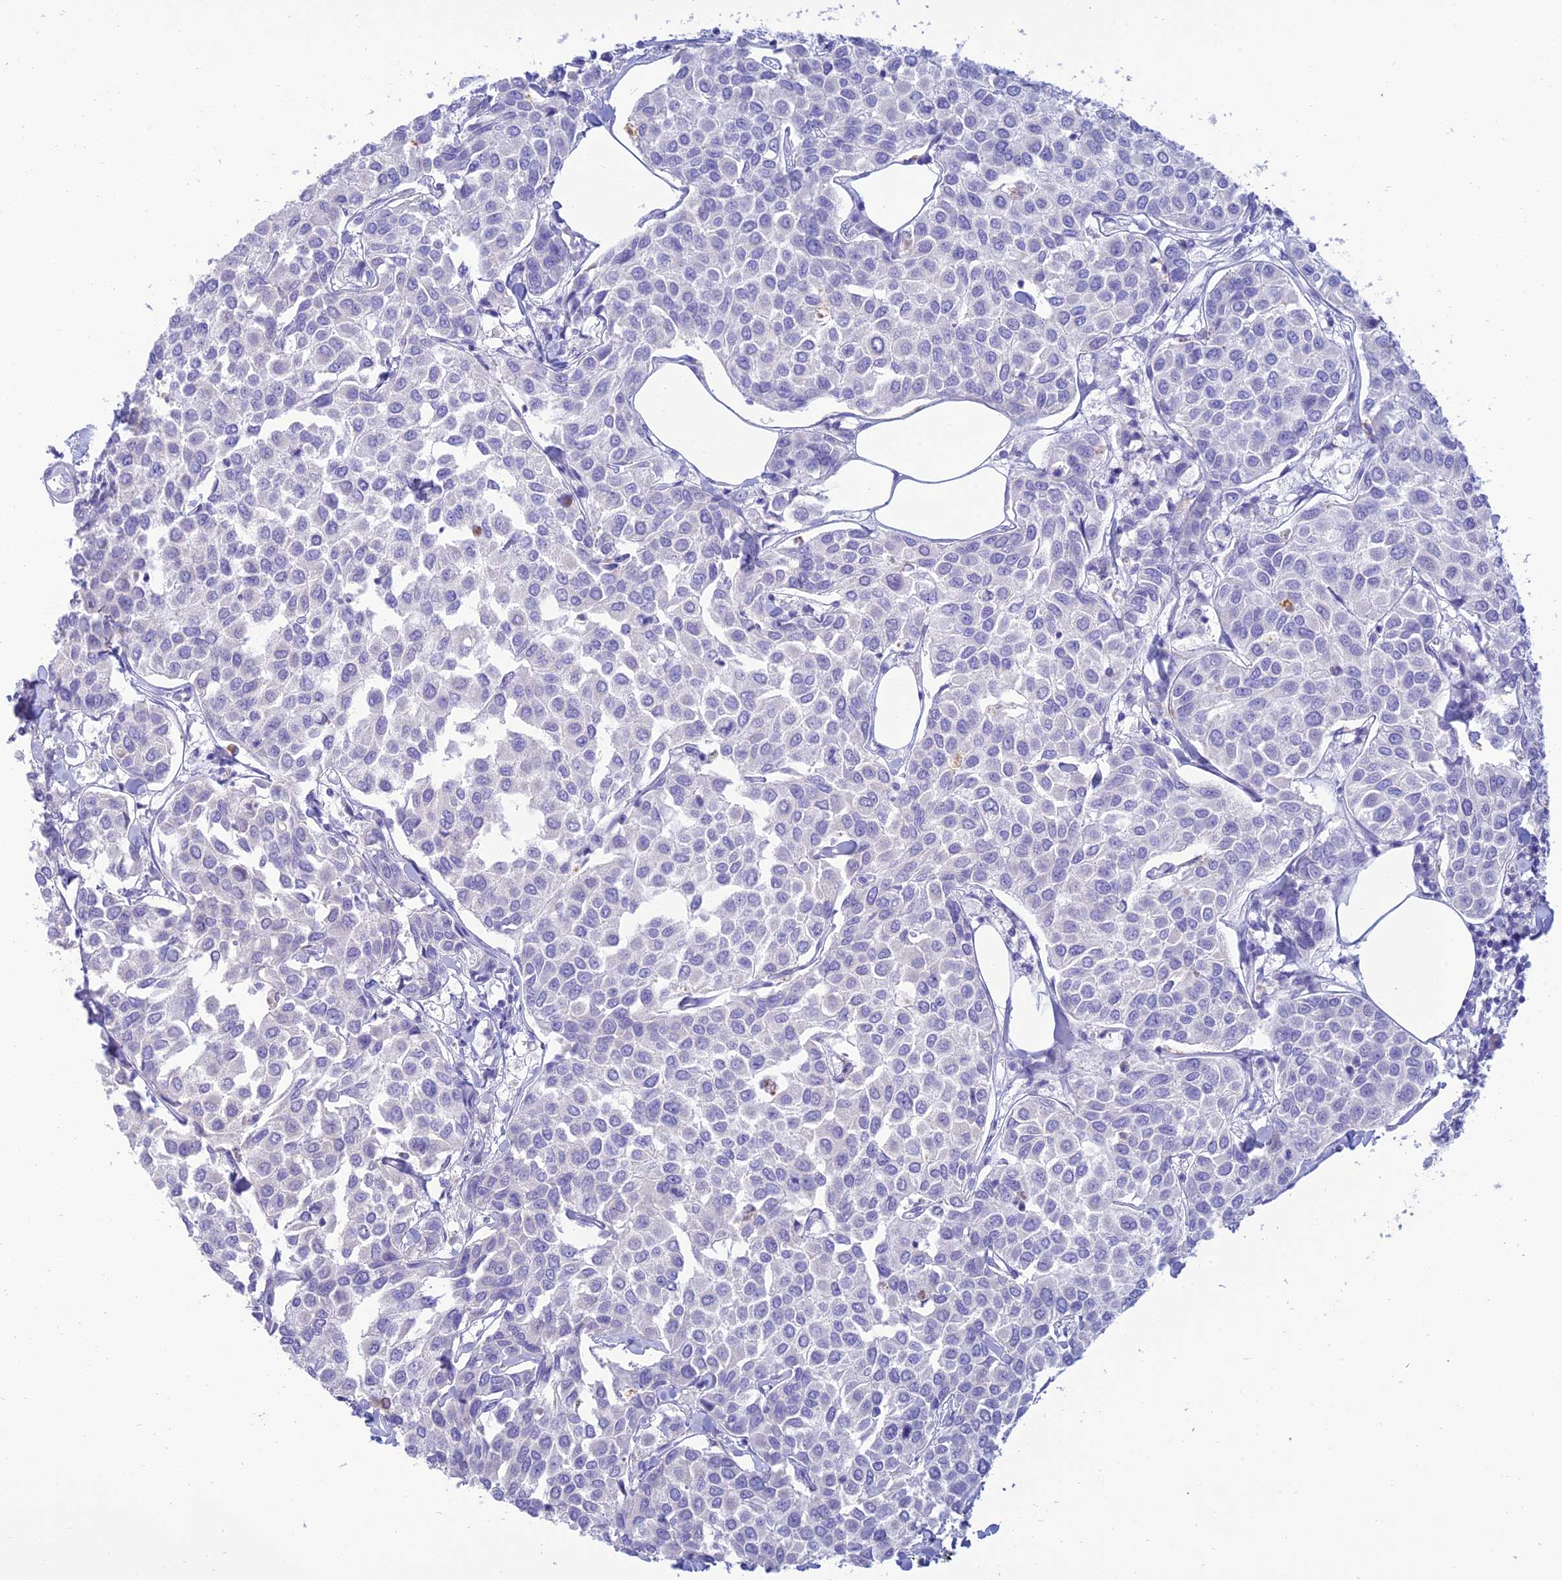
{"staining": {"intensity": "negative", "quantity": "none", "location": "none"}, "tissue": "breast cancer", "cell_type": "Tumor cells", "image_type": "cancer", "snomed": [{"axis": "morphology", "description": "Duct carcinoma"}, {"axis": "topography", "description": "Breast"}], "caption": "Tumor cells show no significant protein expression in breast cancer. Brightfield microscopy of immunohistochemistry stained with DAB (3,3'-diaminobenzidine) (brown) and hematoxylin (blue), captured at high magnification.", "gene": "MAL2", "patient": {"sex": "female", "age": 55}}